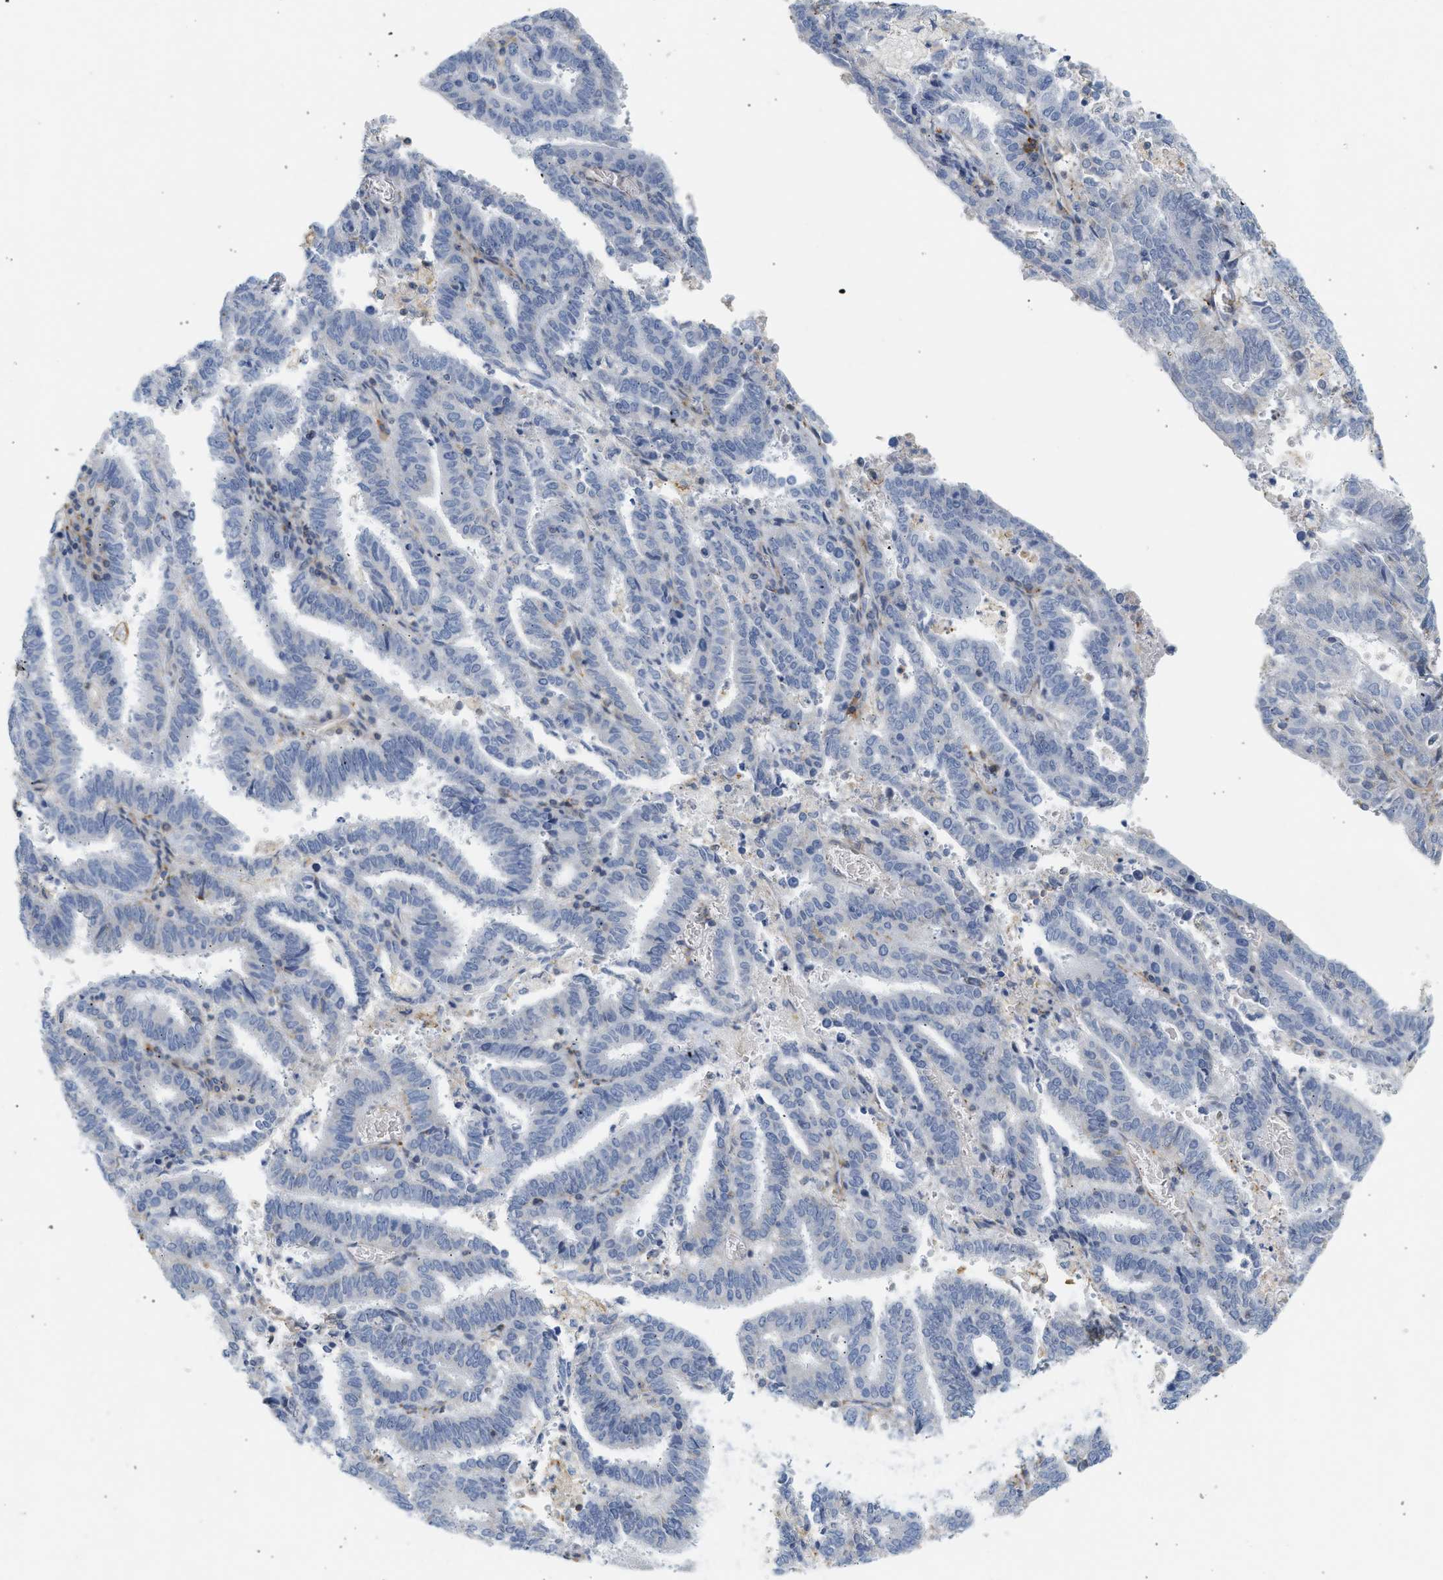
{"staining": {"intensity": "negative", "quantity": "none", "location": "none"}, "tissue": "endometrial cancer", "cell_type": "Tumor cells", "image_type": "cancer", "snomed": [{"axis": "morphology", "description": "Adenocarcinoma, NOS"}, {"axis": "topography", "description": "Uterus"}], "caption": "Tumor cells show no significant positivity in endometrial adenocarcinoma.", "gene": "BVES", "patient": {"sex": "female", "age": 83}}